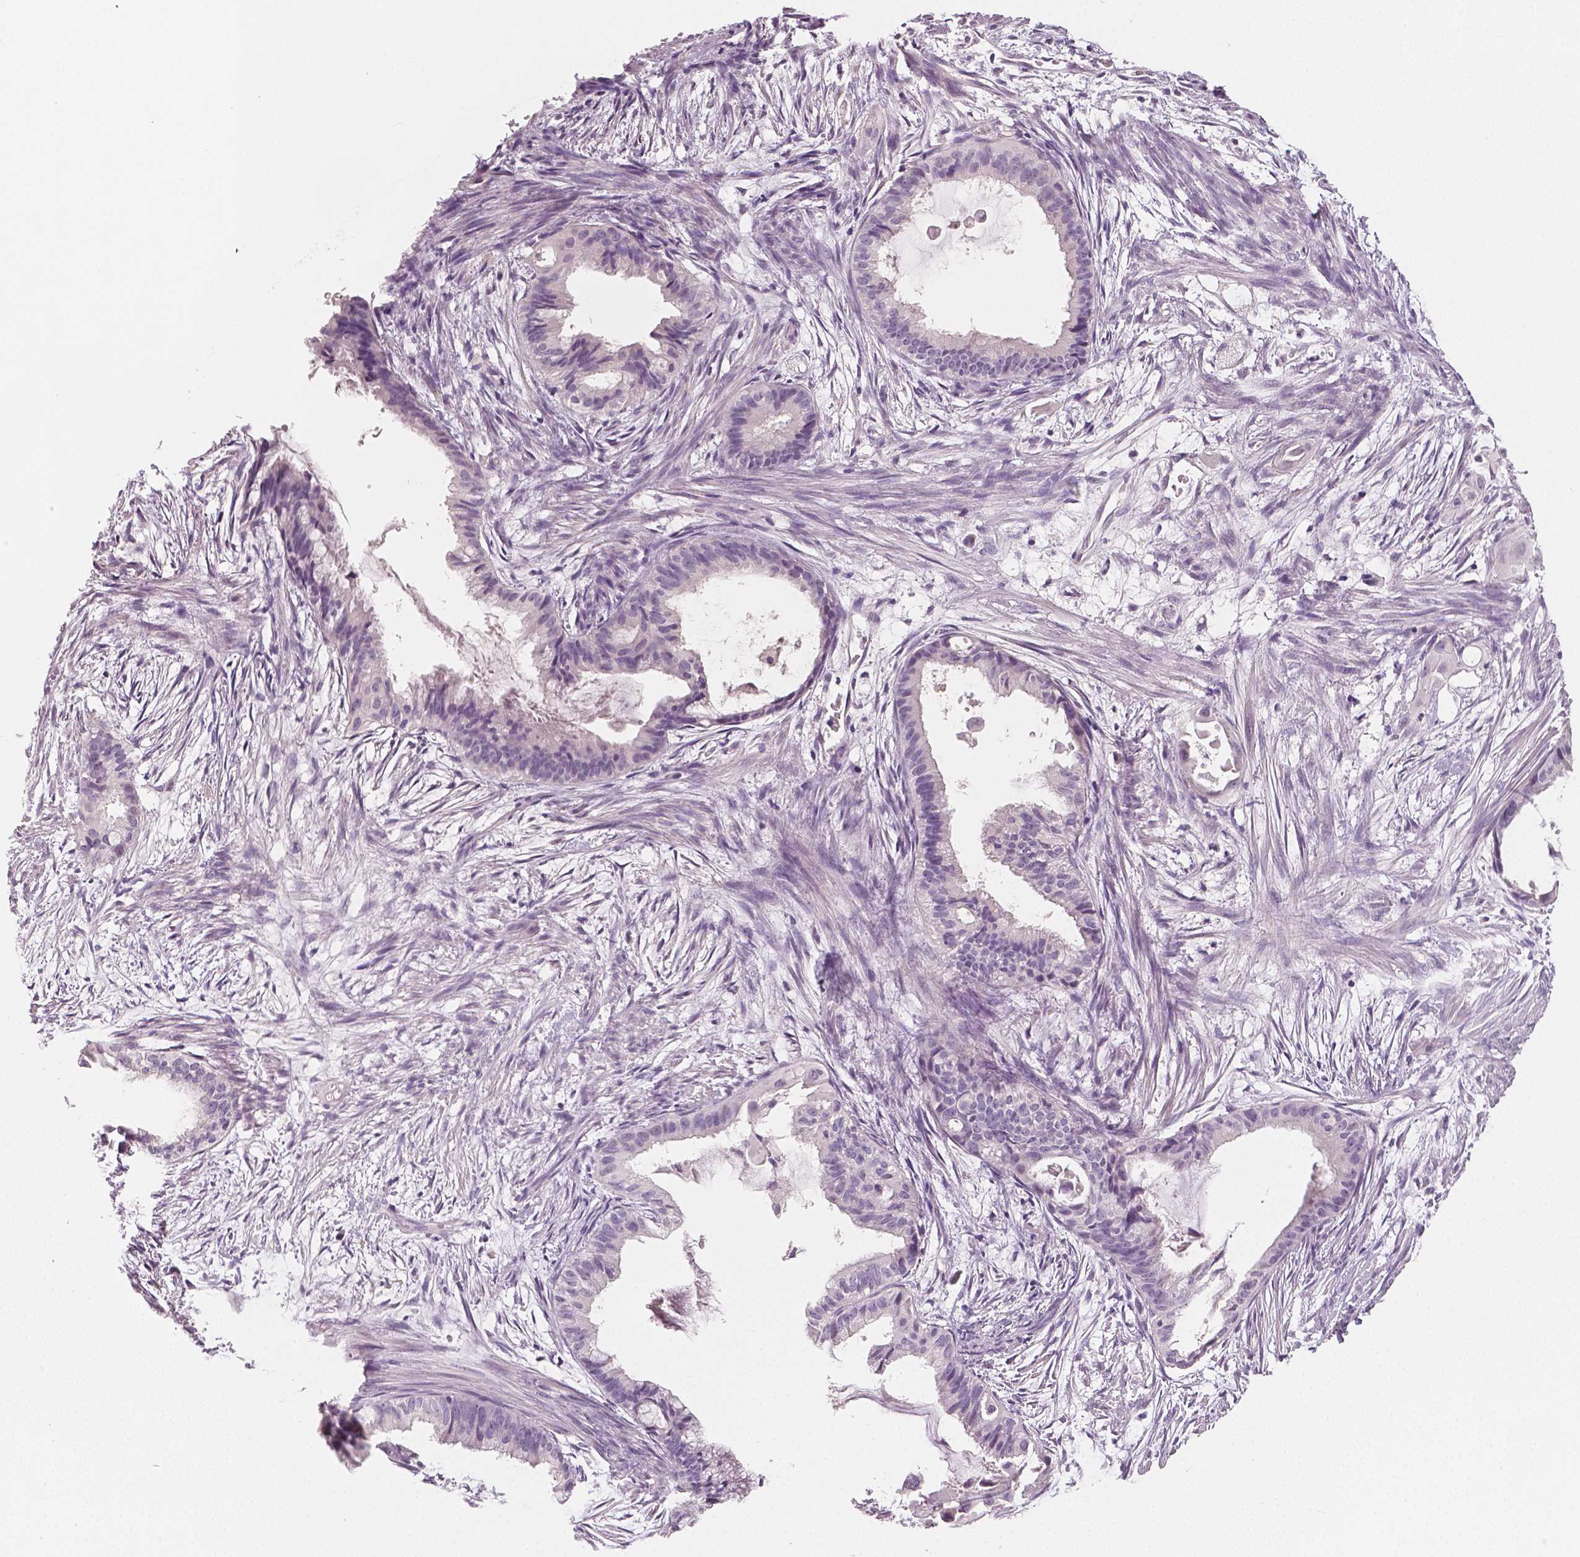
{"staining": {"intensity": "negative", "quantity": "none", "location": "none"}, "tissue": "endometrial cancer", "cell_type": "Tumor cells", "image_type": "cancer", "snomed": [{"axis": "morphology", "description": "Adenocarcinoma, NOS"}, {"axis": "topography", "description": "Endometrium"}], "caption": "This is a histopathology image of immunohistochemistry (IHC) staining of adenocarcinoma (endometrial), which shows no expression in tumor cells.", "gene": "NECAB1", "patient": {"sex": "female", "age": 86}}